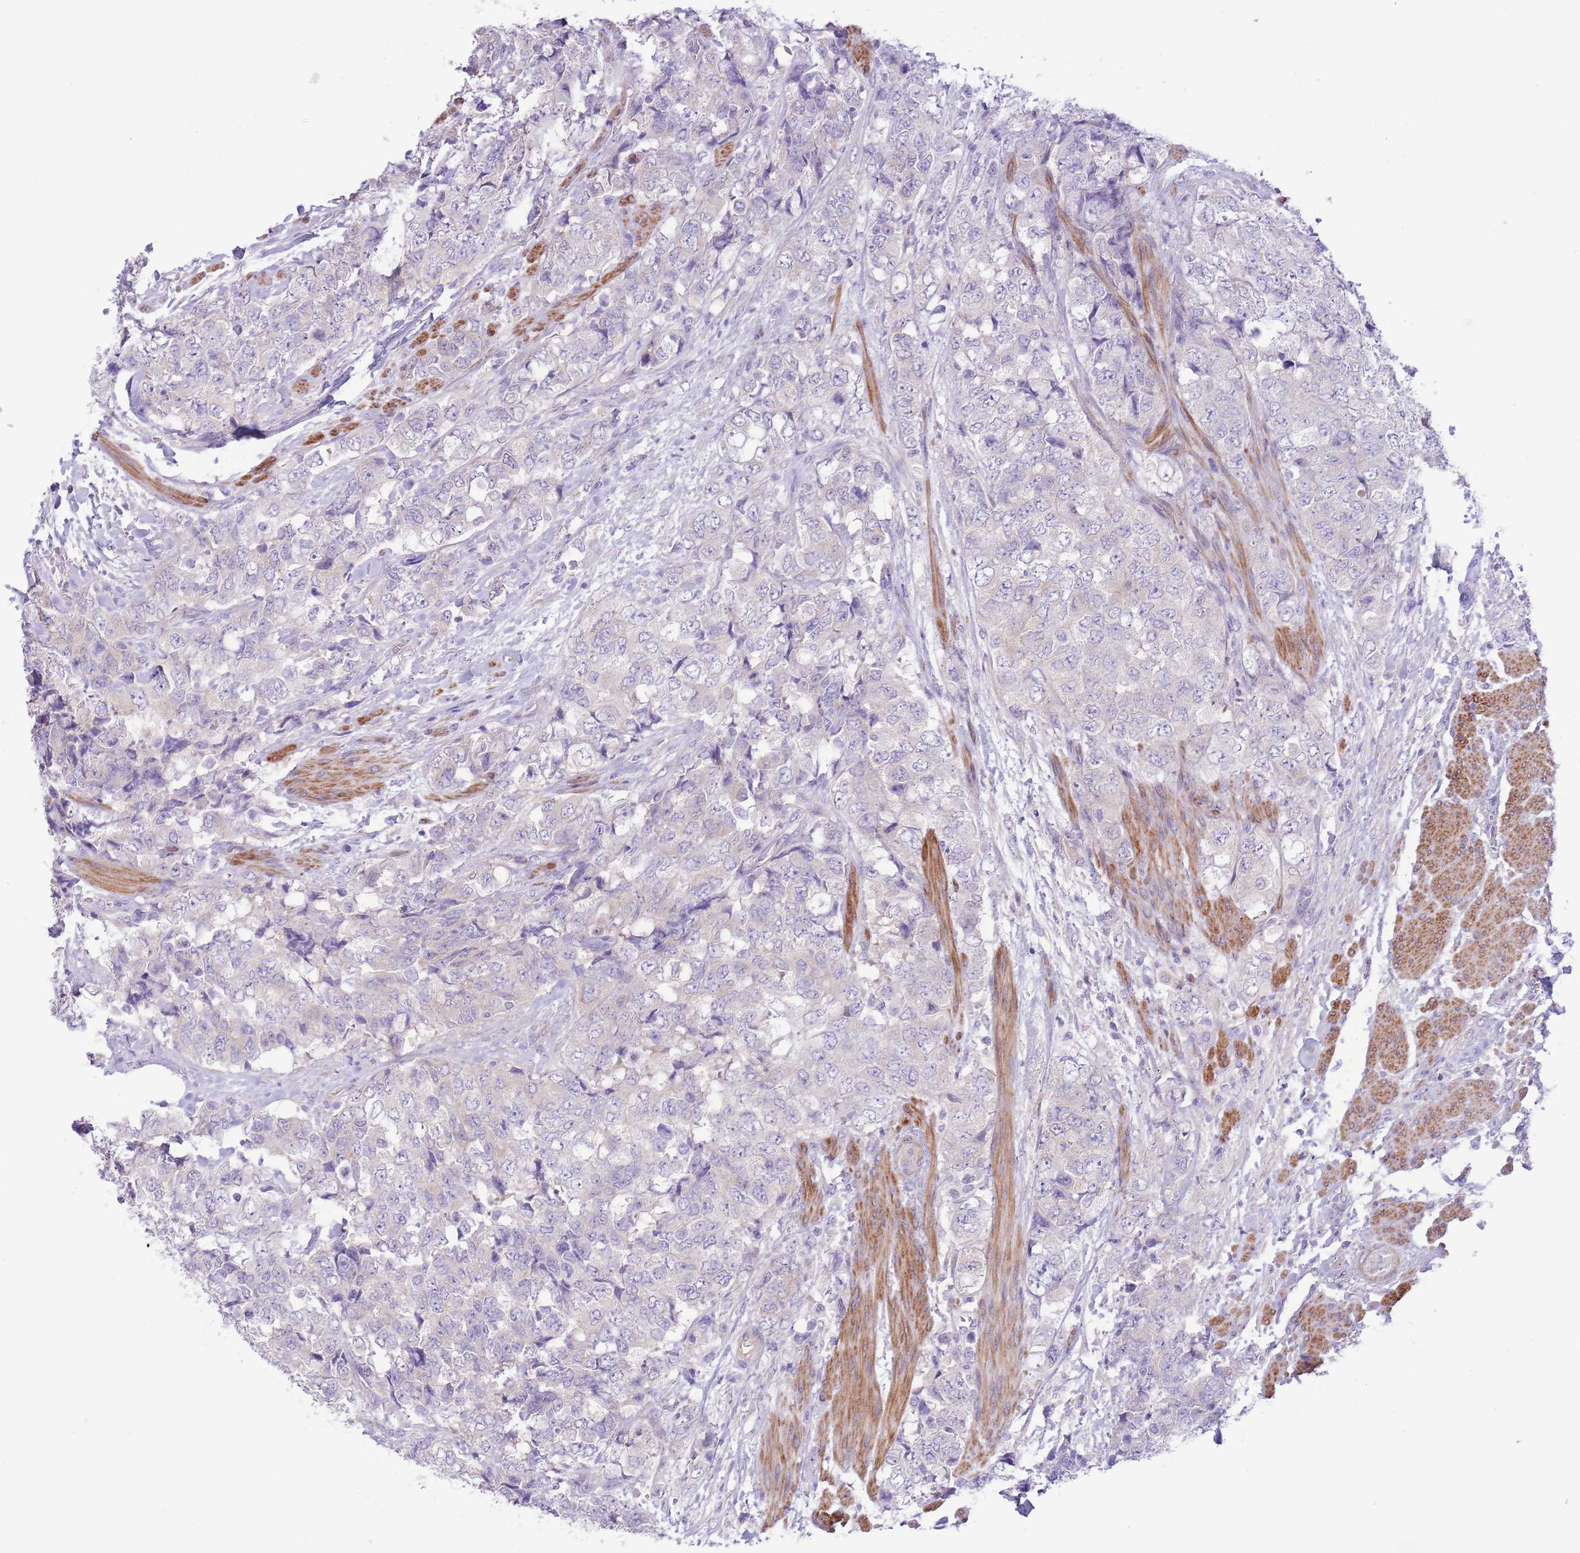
{"staining": {"intensity": "negative", "quantity": "none", "location": "none"}, "tissue": "urothelial cancer", "cell_type": "Tumor cells", "image_type": "cancer", "snomed": [{"axis": "morphology", "description": "Urothelial carcinoma, High grade"}, {"axis": "topography", "description": "Urinary bladder"}], "caption": "DAB immunohistochemical staining of urothelial cancer shows no significant staining in tumor cells. (DAB IHC visualized using brightfield microscopy, high magnification).", "gene": "ZC4H2", "patient": {"sex": "female", "age": 78}}